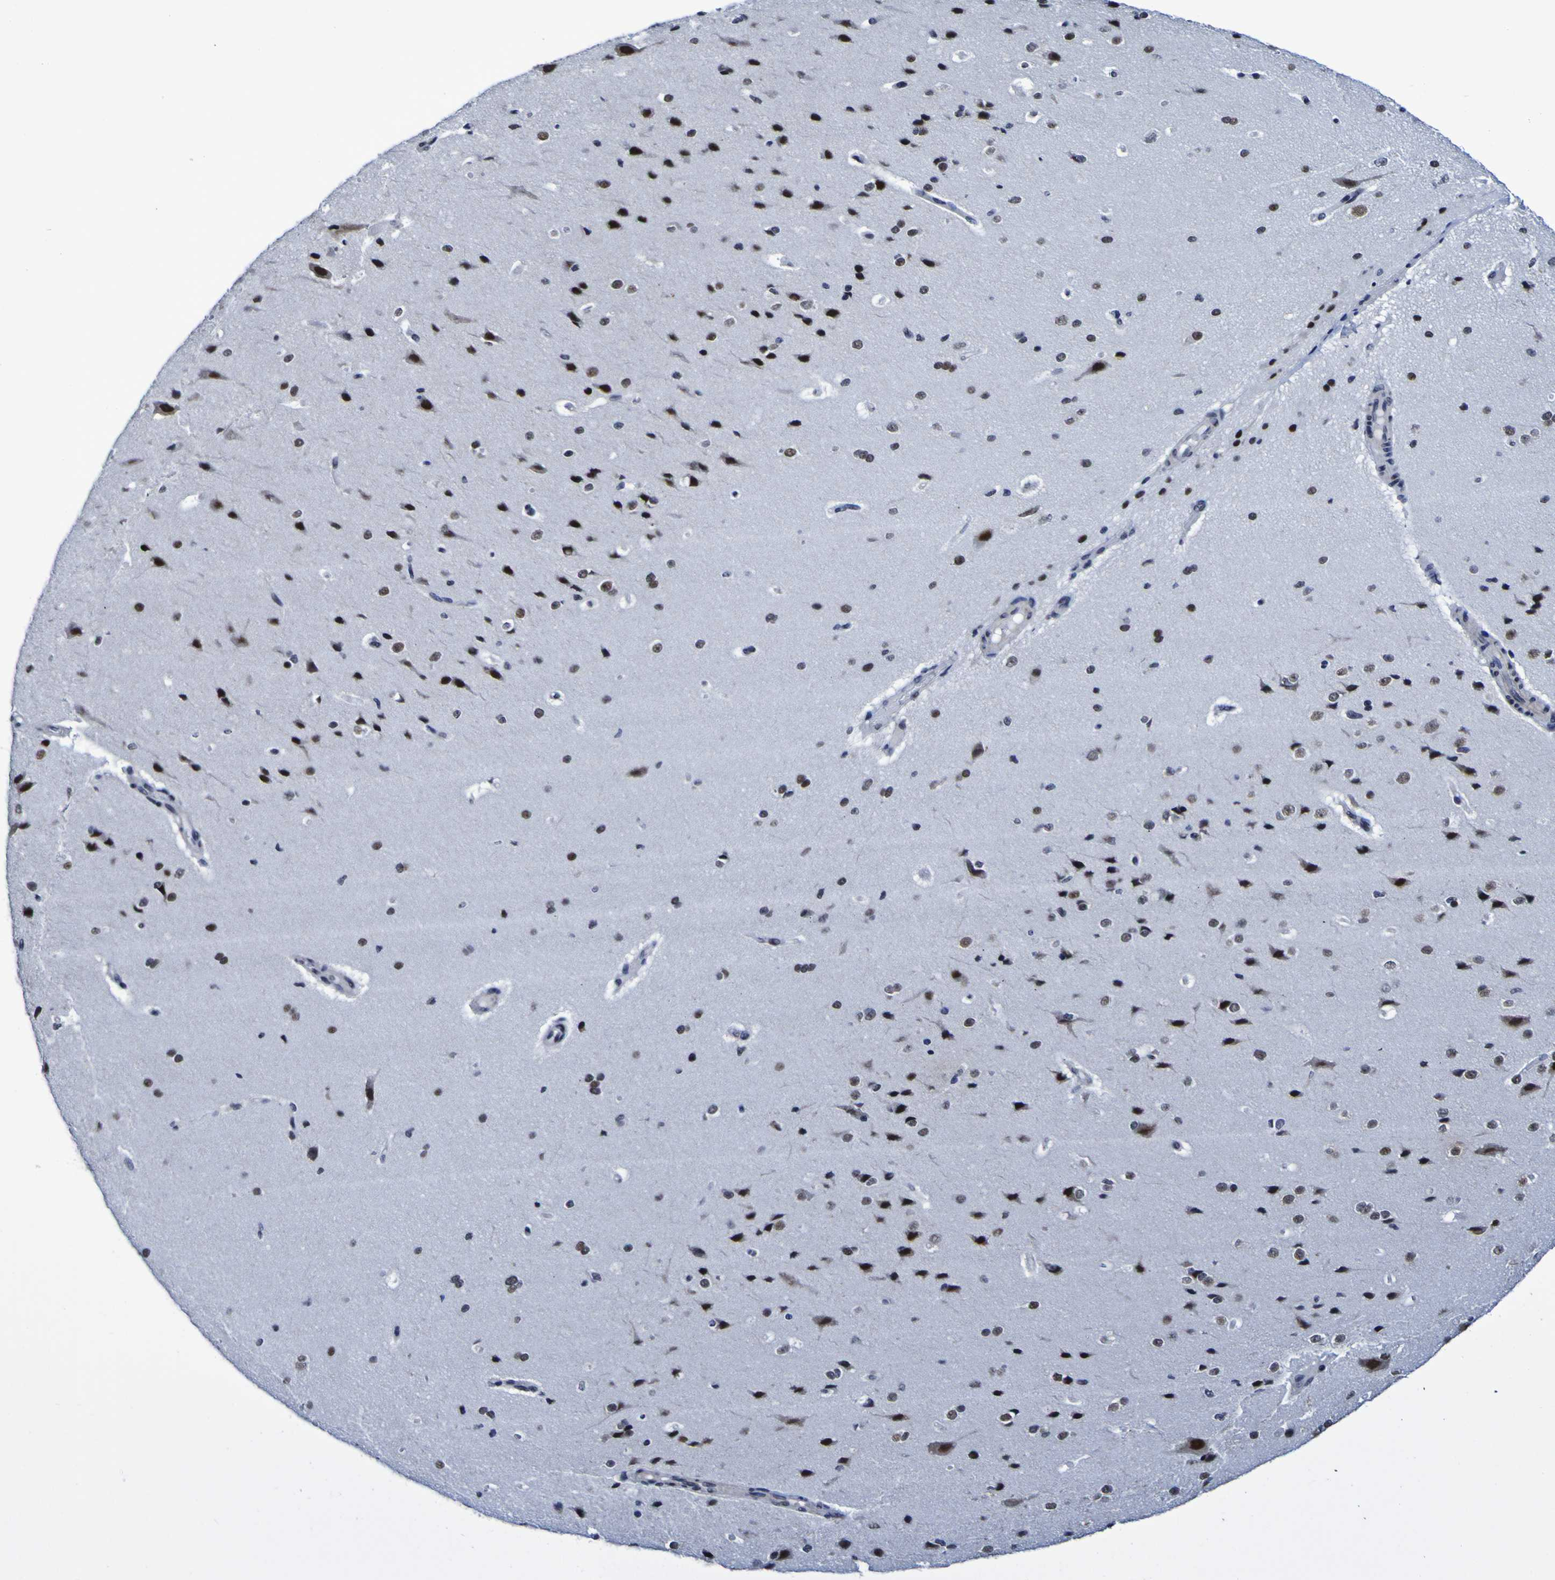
{"staining": {"intensity": "moderate", "quantity": "25%-75%", "location": "nuclear"}, "tissue": "cerebral cortex", "cell_type": "Endothelial cells", "image_type": "normal", "snomed": [{"axis": "morphology", "description": "Normal tissue, NOS"}, {"axis": "morphology", "description": "Developmental malformation"}, {"axis": "topography", "description": "Cerebral cortex"}], "caption": "High-power microscopy captured an IHC histopathology image of normal cerebral cortex, revealing moderate nuclear staining in approximately 25%-75% of endothelial cells. The staining was performed using DAB (3,3'-diaminobenzidine) to visualize the protein expression in brown, while the nuclei were stained in blue with hematoxylin (Magnification: 20x).", "gene": "MBD3", "patient": {"sex": "female", "age": 30}}